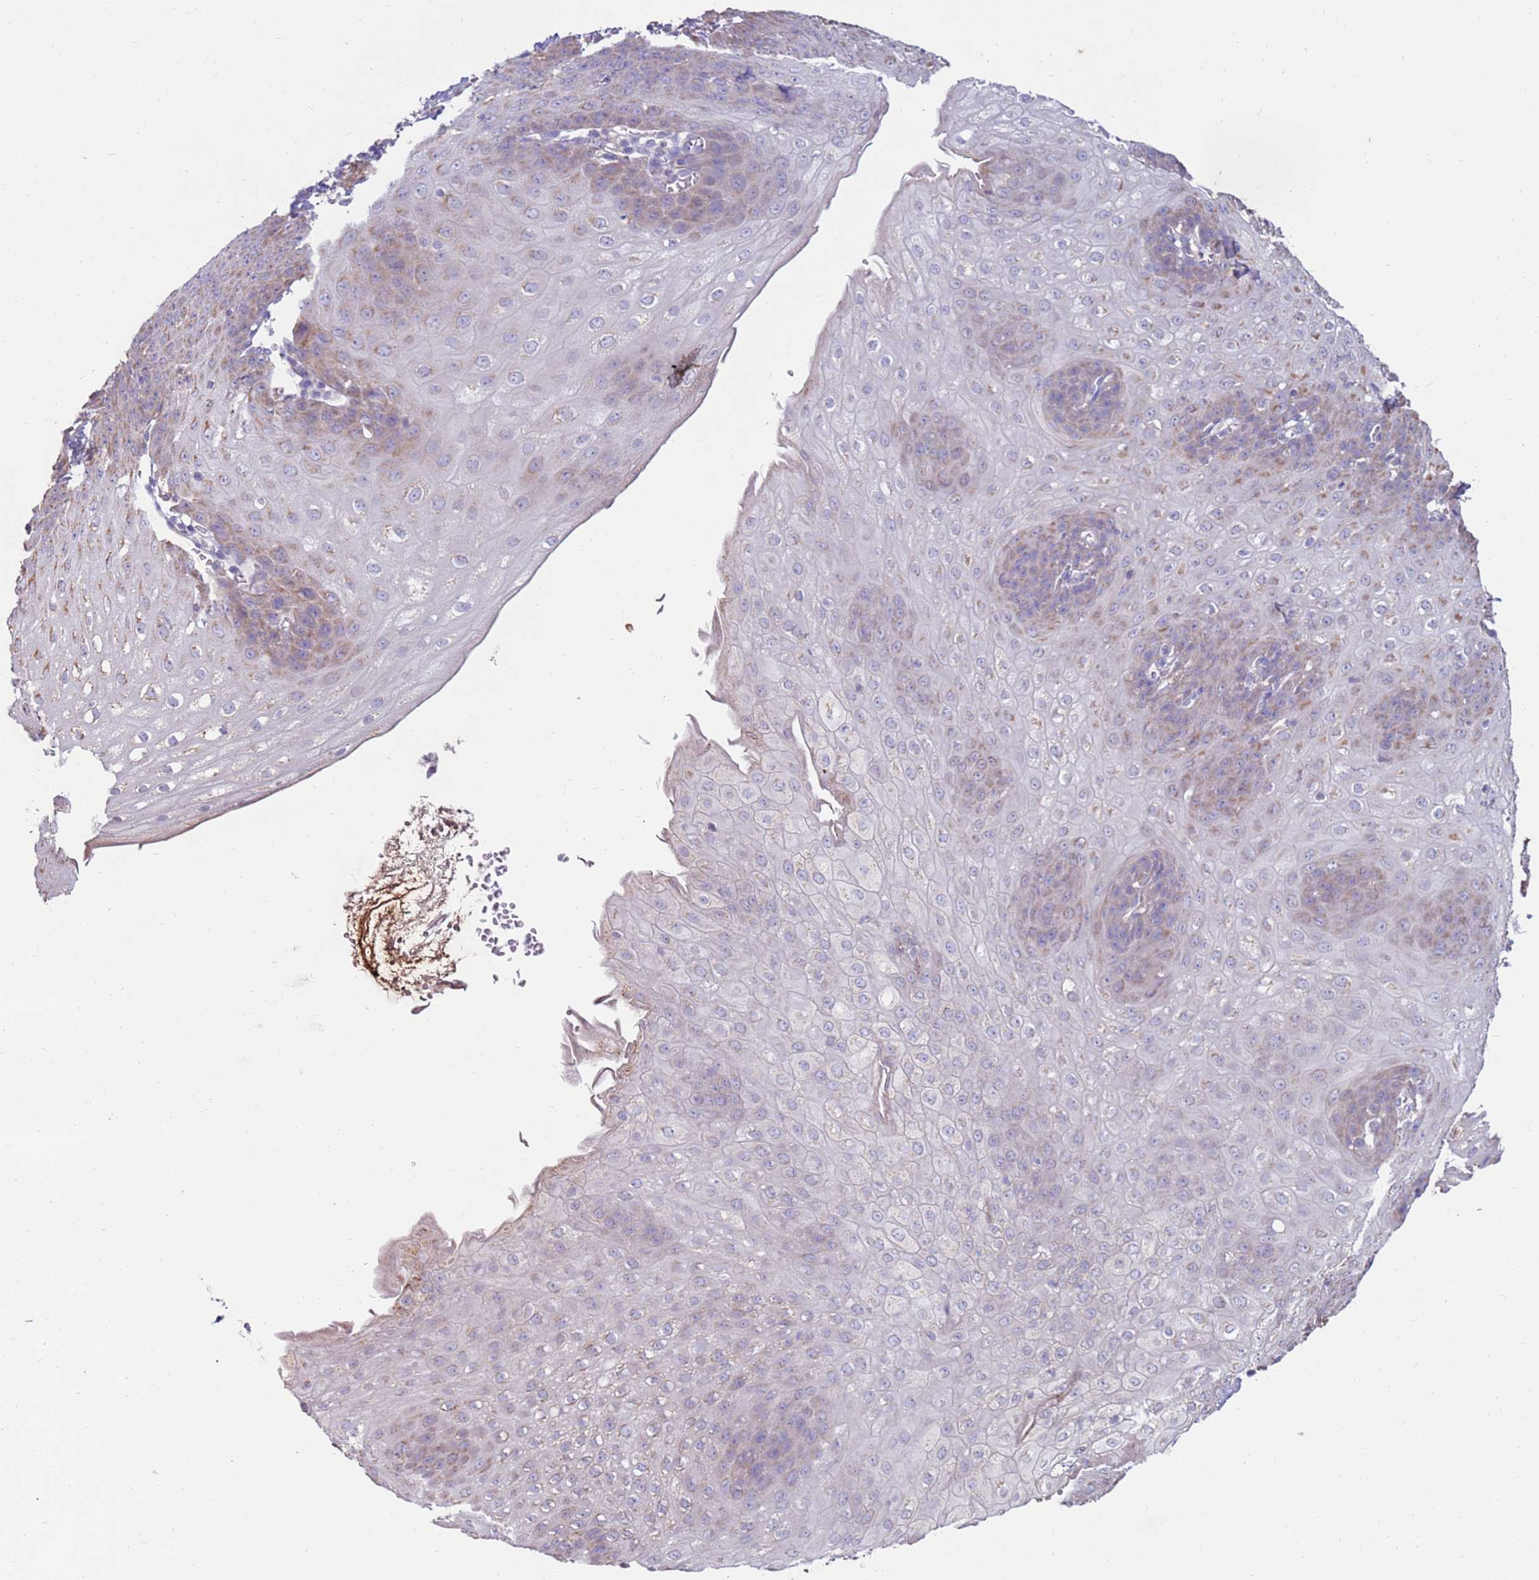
{"staining": {"intensity": "weak", "quantity": "25%-75%", "location": "cytoplasmic/membranous"}, "tissue": "esophagus", "cell_type": "Squamous epithelial cells", "image_type": "normal", "snomed": [{"axis": "morphology", "description": "Normal tissue, NOS"}, {"axis": "topography", "description": "Esophagus"}], "caption": "Esophagus stained with DAB IHC reveals low levels of weak cytoplasmic/membranous positivity in about 25%-75% of squamous epithelial cells.", "gene": "SLC44A4", "patient": {"sex": "male", "age": 71}}